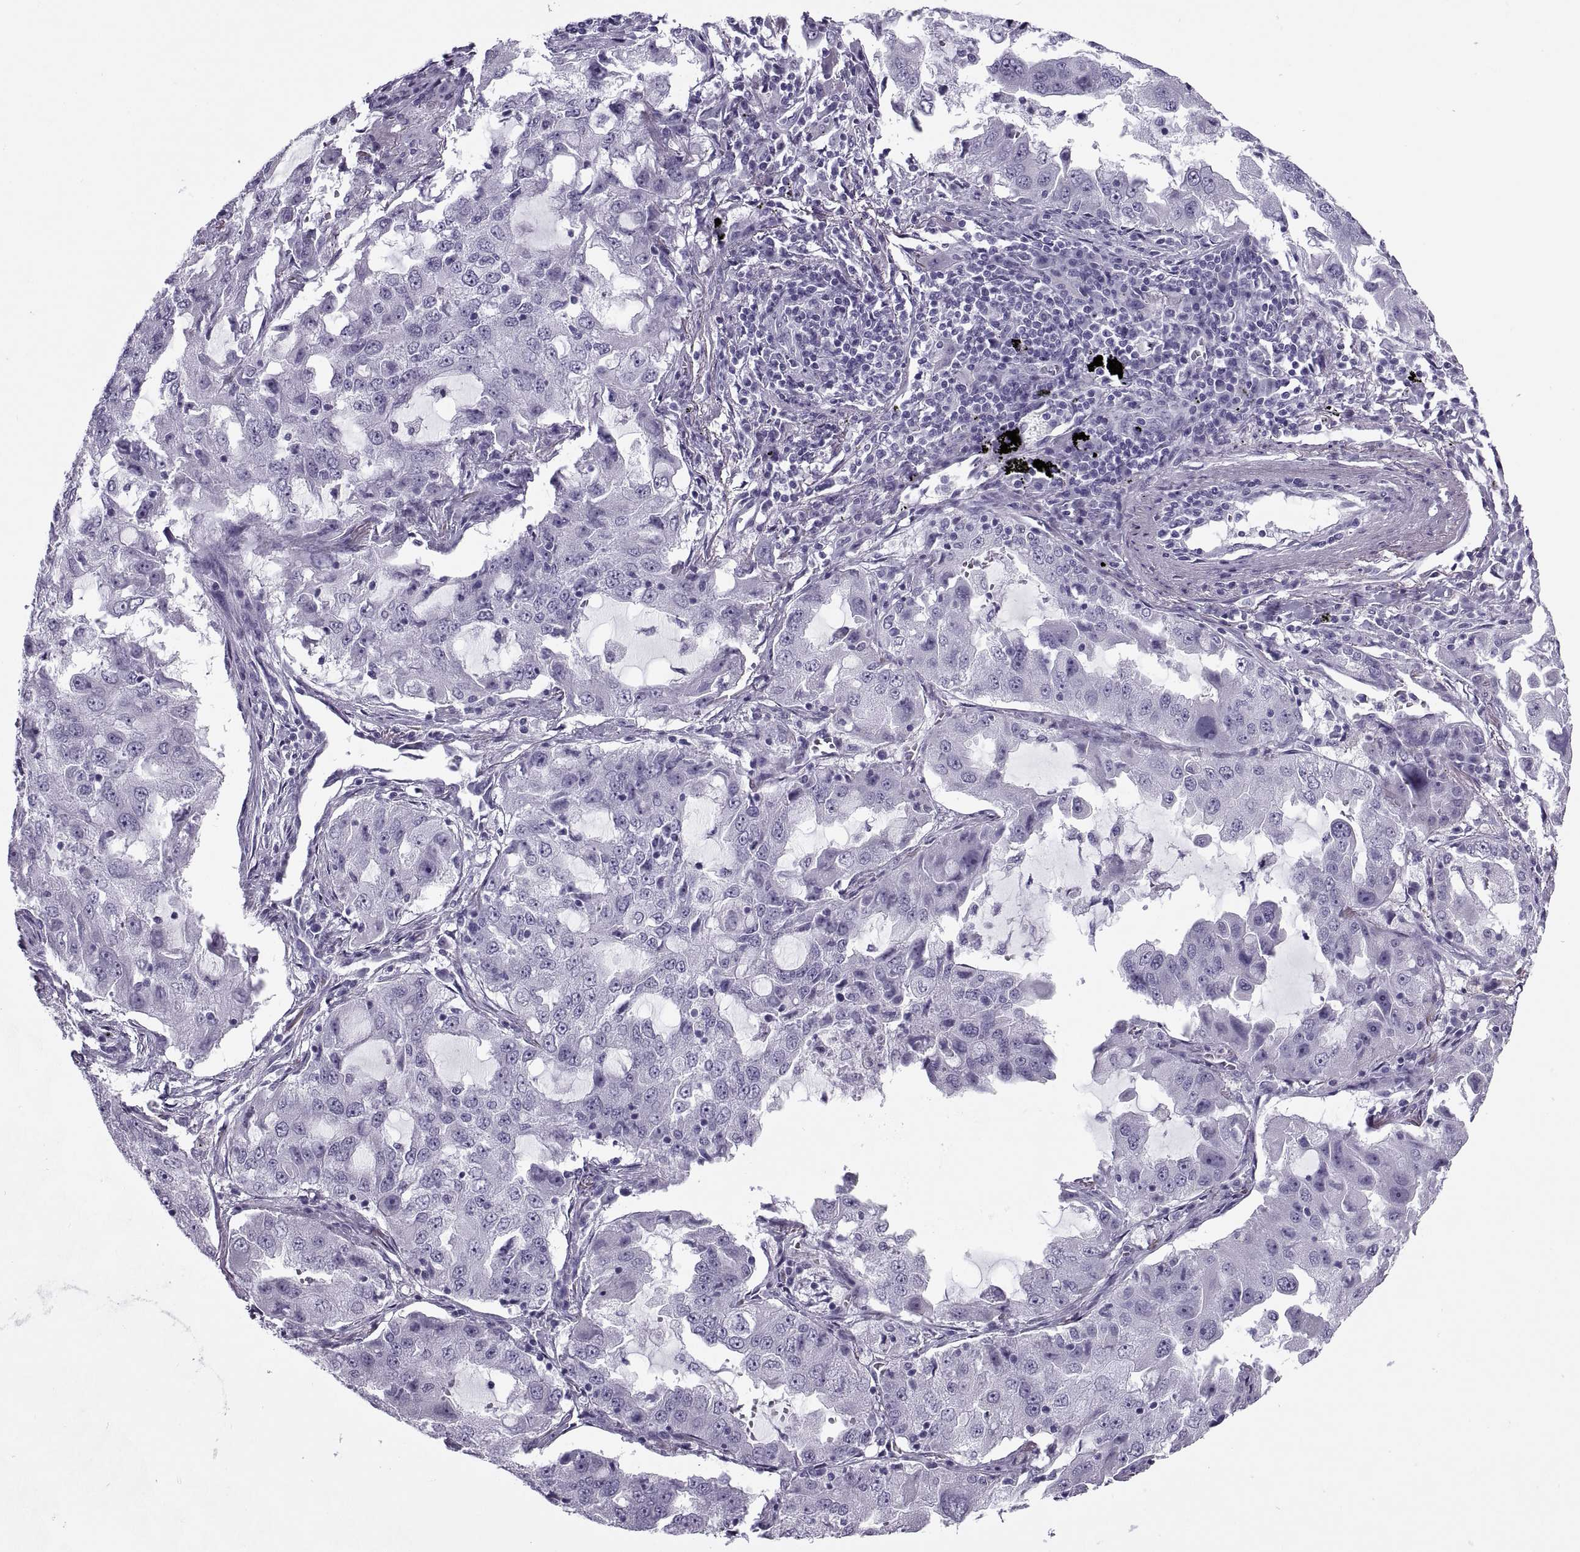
{"staining": {"intensity": "negative", "quantity": "none", "location": "none"}, "tissue": "lung cancer", "cell_type": "Tumor cells", "image_type": "cancer", "snomed": [{"axis": "morphology", "description": "Adenocarcinoma, NOS"}, {"axis": "topography", "description": "Lung"}], "caption": "This is an immunohistochemistry image of human lung cancer (adenocarcinoma). There is no expression in tumor cells.", "gene": "RLBP1", "patient": {"sex": "female", "age": 61}}